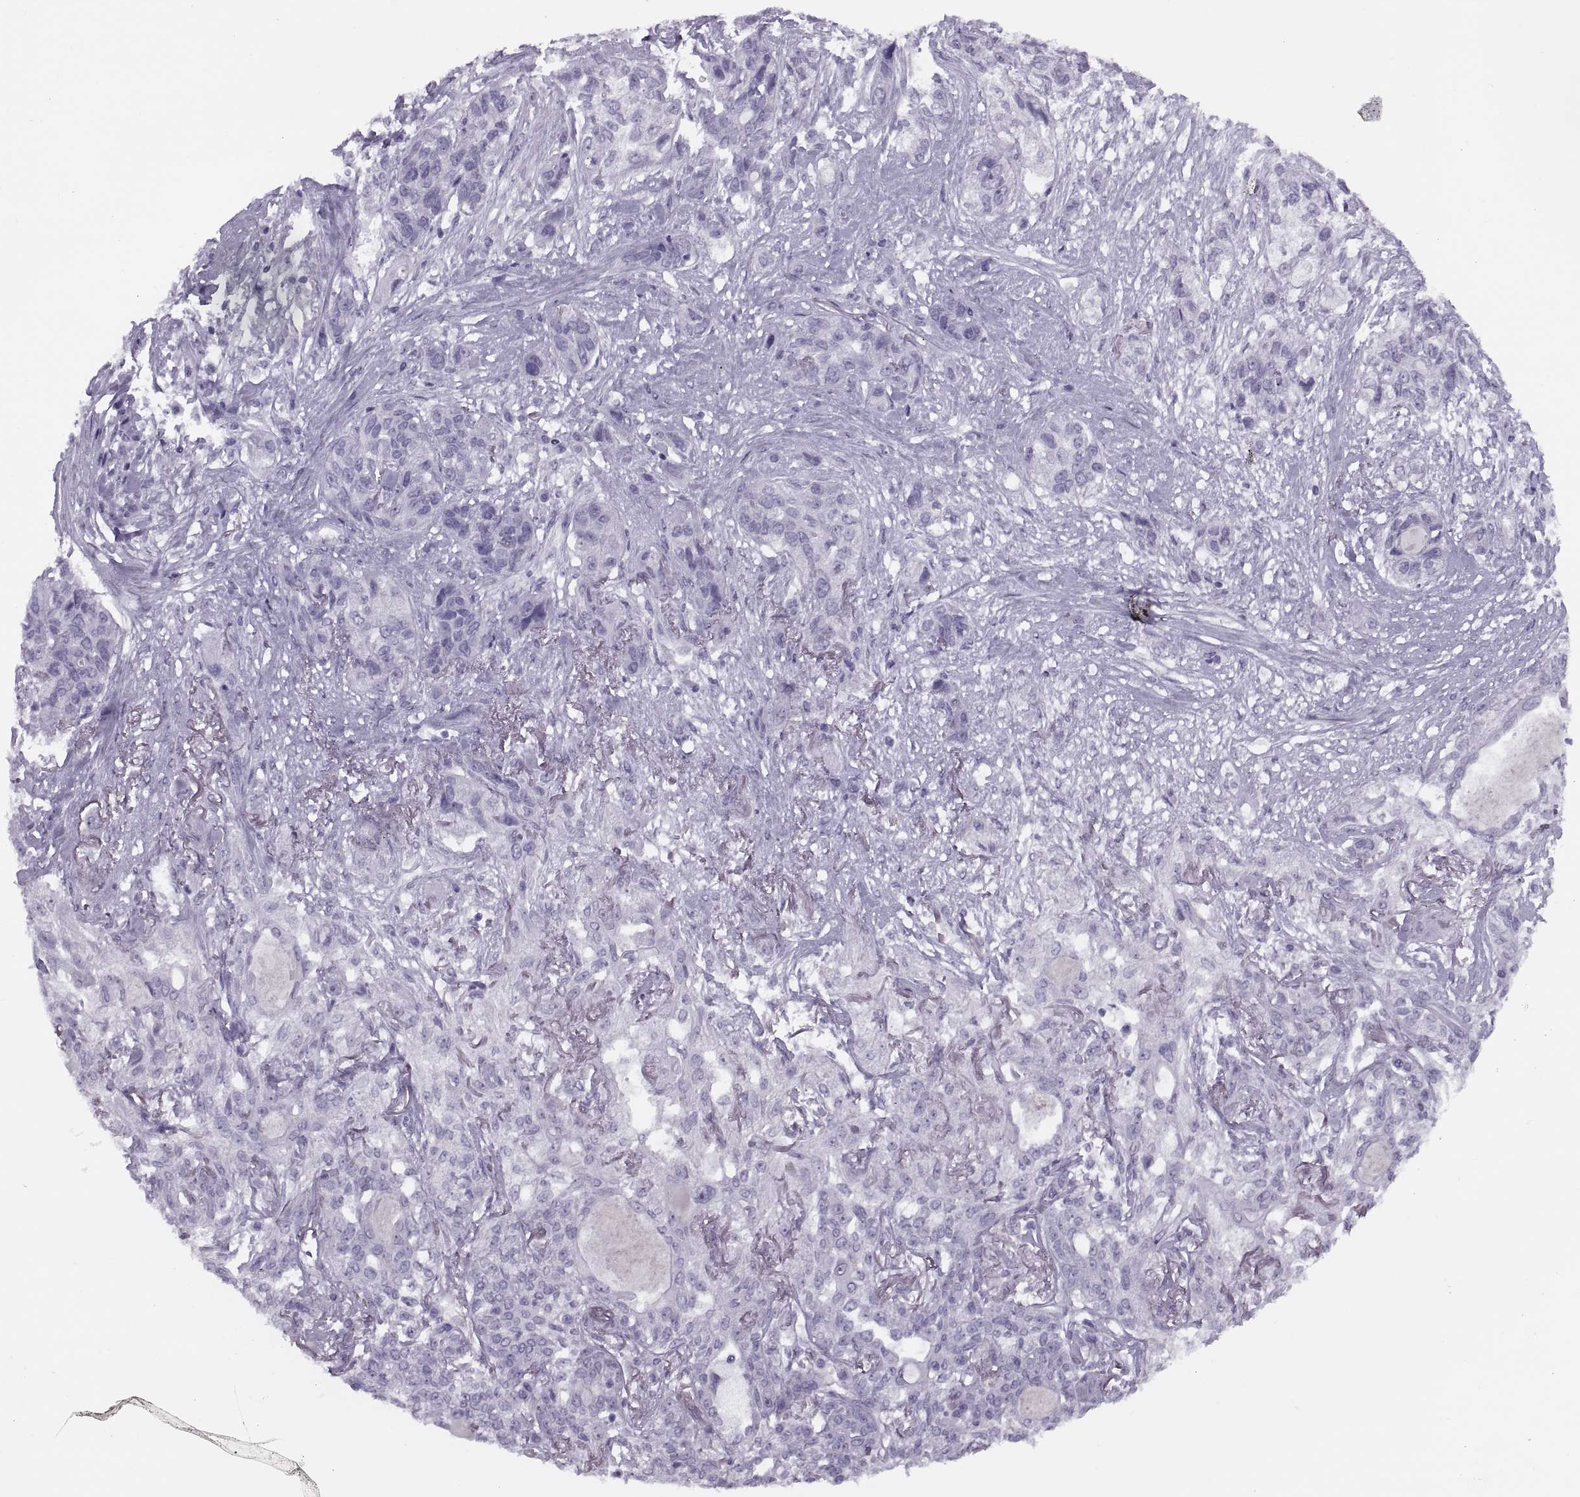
{"staining": {"intensity": "negative", "quantity": "none", "location": "none"}, "tissue": "lung cancer", "cell_type": "Tumor cells", "image_type": "cancer", "snomed": [{"axis": "morphology", "description": "Squamous cell carcinoma, NOS"}, {"axis": "topography", "description": "Lung"}], "caption": "Tumor cells show no significant staining in lung cancer.", "gene": "FAM24A", "patient": {"sex": "female", "age": 70}}